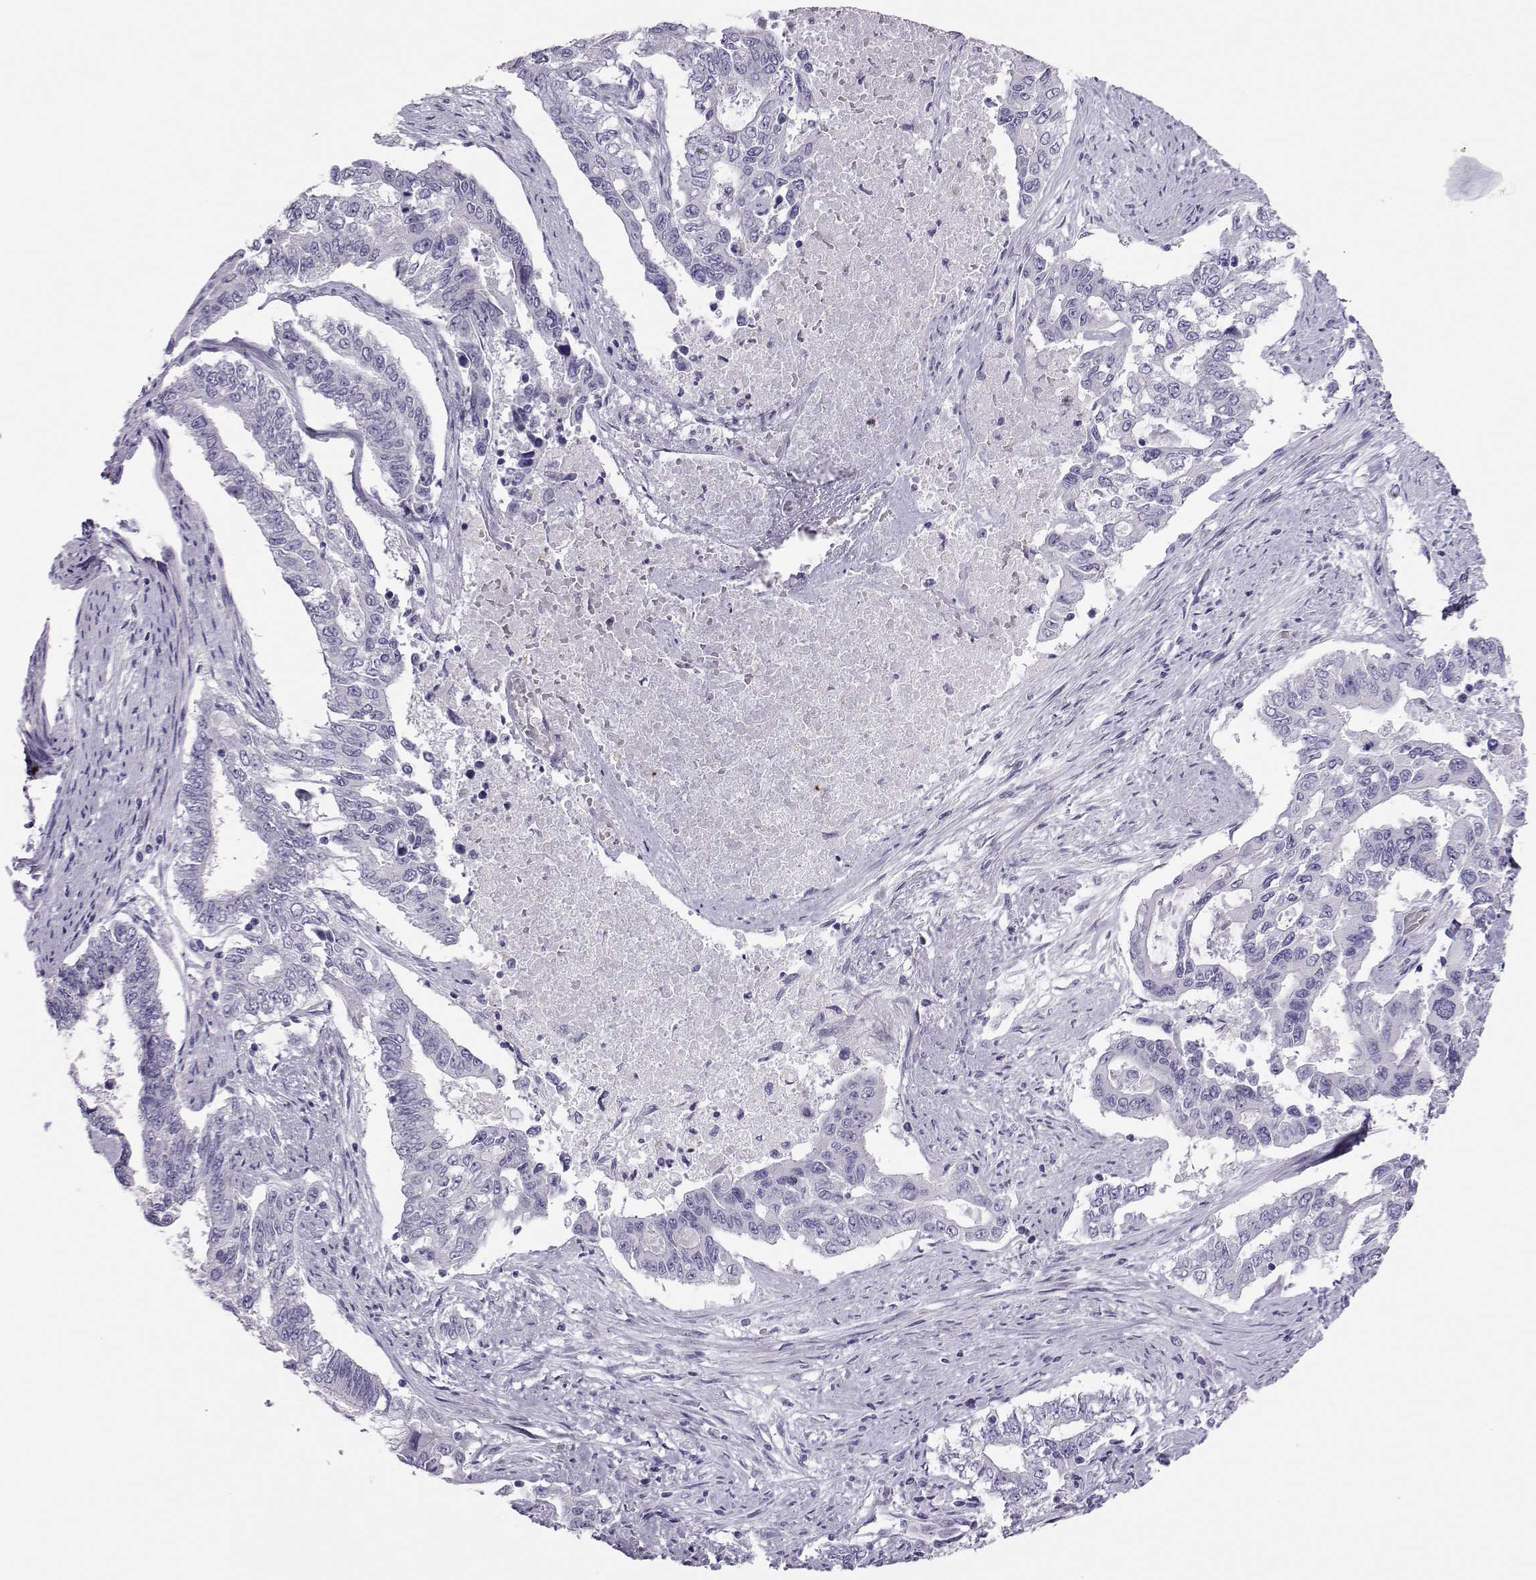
{"staining": {"intensity": "negative", "quantity": "none", "location": "none"}, "tissue": "endometrial cancer", "cell_type": "Tumor cells", "image_type": "cancer", "snomed": [{"axis": "morphology", "description": "Adenocarcinoma, NOS"}, {"axis": "topography", "description": "Uterus"}], "caption": "This is an immunohistochemistry (IHC) histopathology image of human adenocarcinoma (endometrial). There is no expression in tumor cells.", "gene": "TRPM7", "patient": {"sex": "female", "age": 59}}